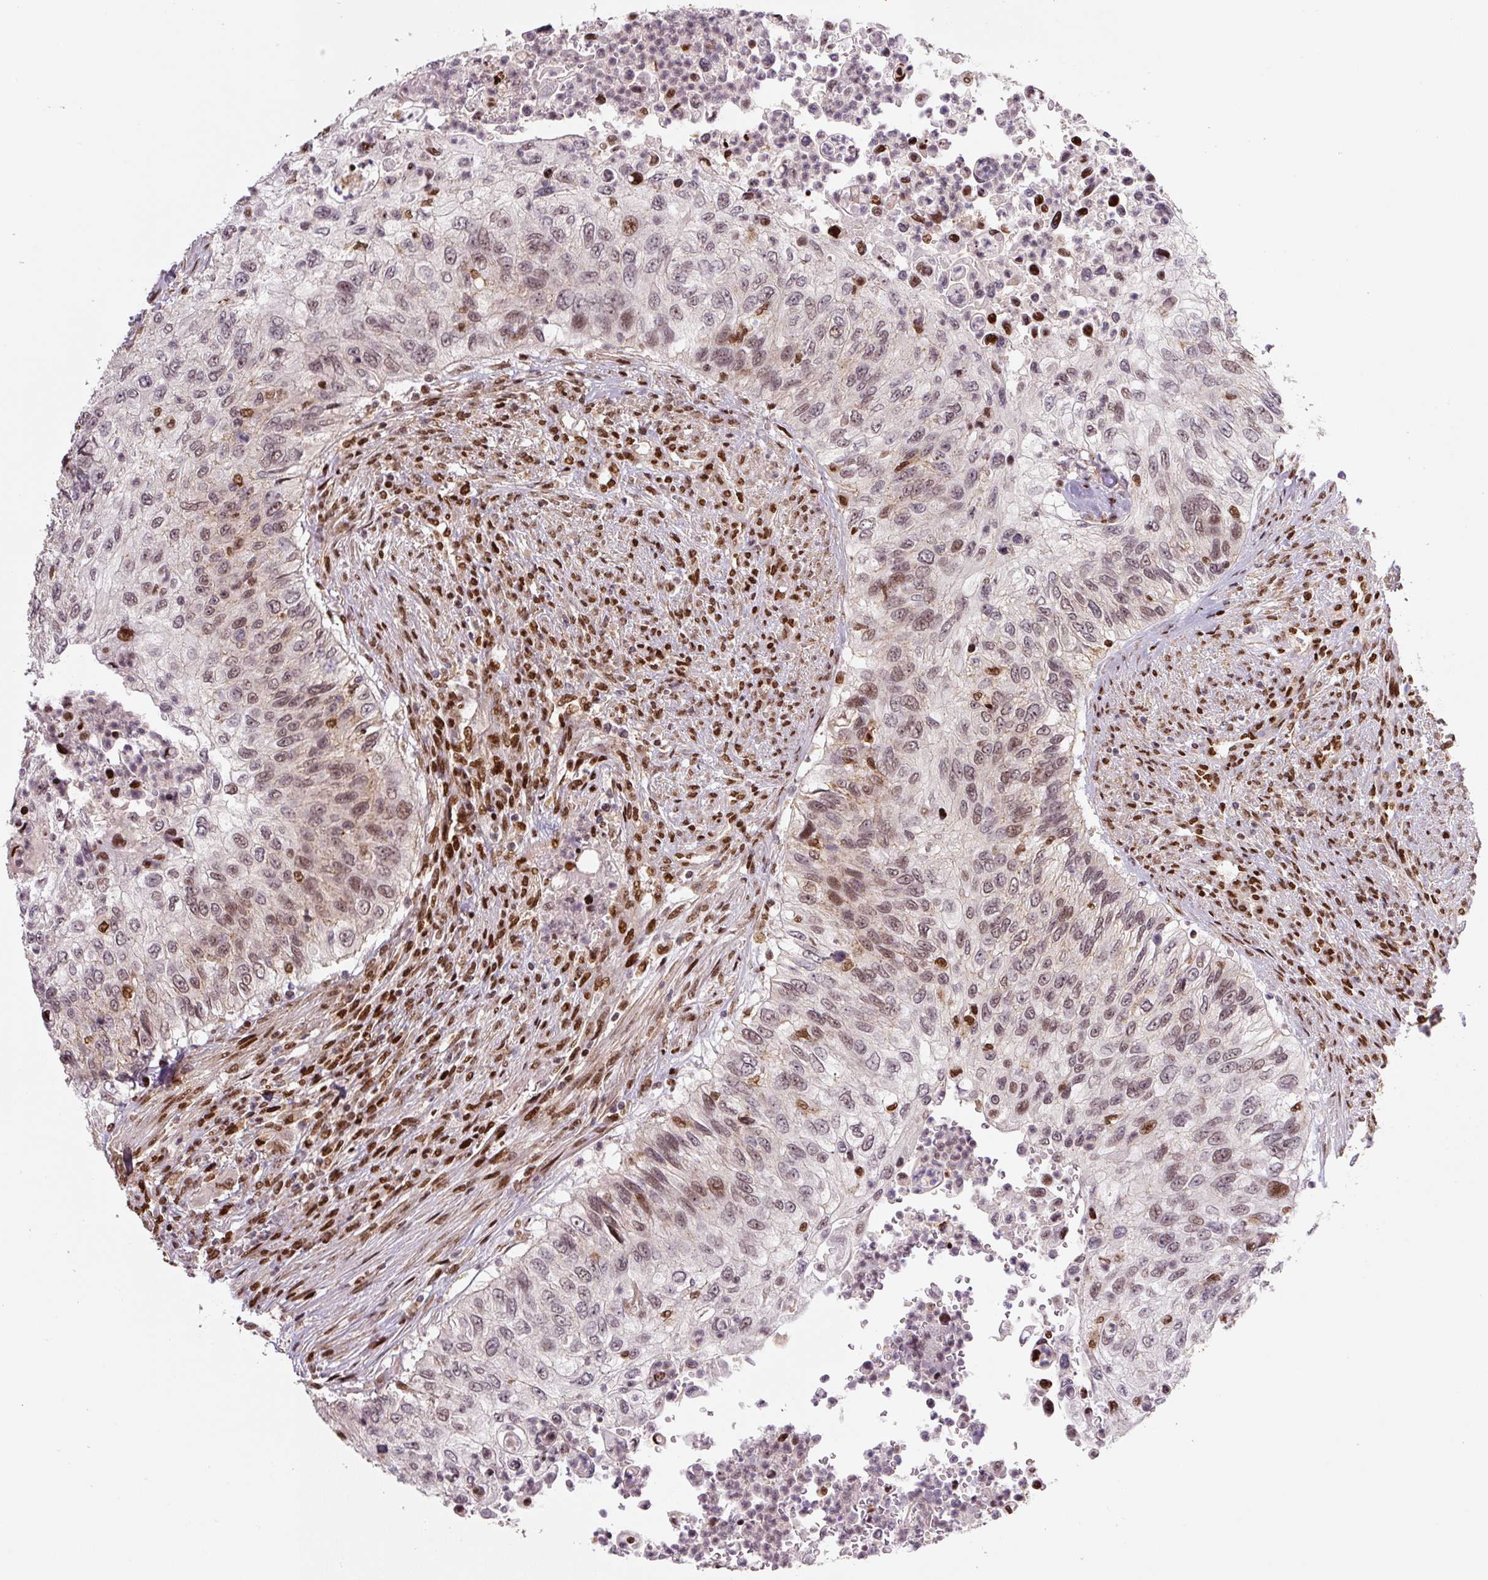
{"staining": {"intensity": "moderate", "quantity": "25%-75%", "location": "nuclear"}, "tissue": "urothelial cancer", "cell_type": "Tumor cells", "image_type": "cancer", "snomed": [{"axis": "morphology", "description": "Urothelial carcinoma, High grade"}, {"axis": "topography", "description": "Urinary bladder"}], "caption": "Protein positivity by immunohistochemistry exhibits moderate nuclear expression in approximately 25%-75% of tumor cells in urothelial carcinoma (high-grade).", "gene": "PYDC2", "patient": {"sex": "female", "age": 60}}